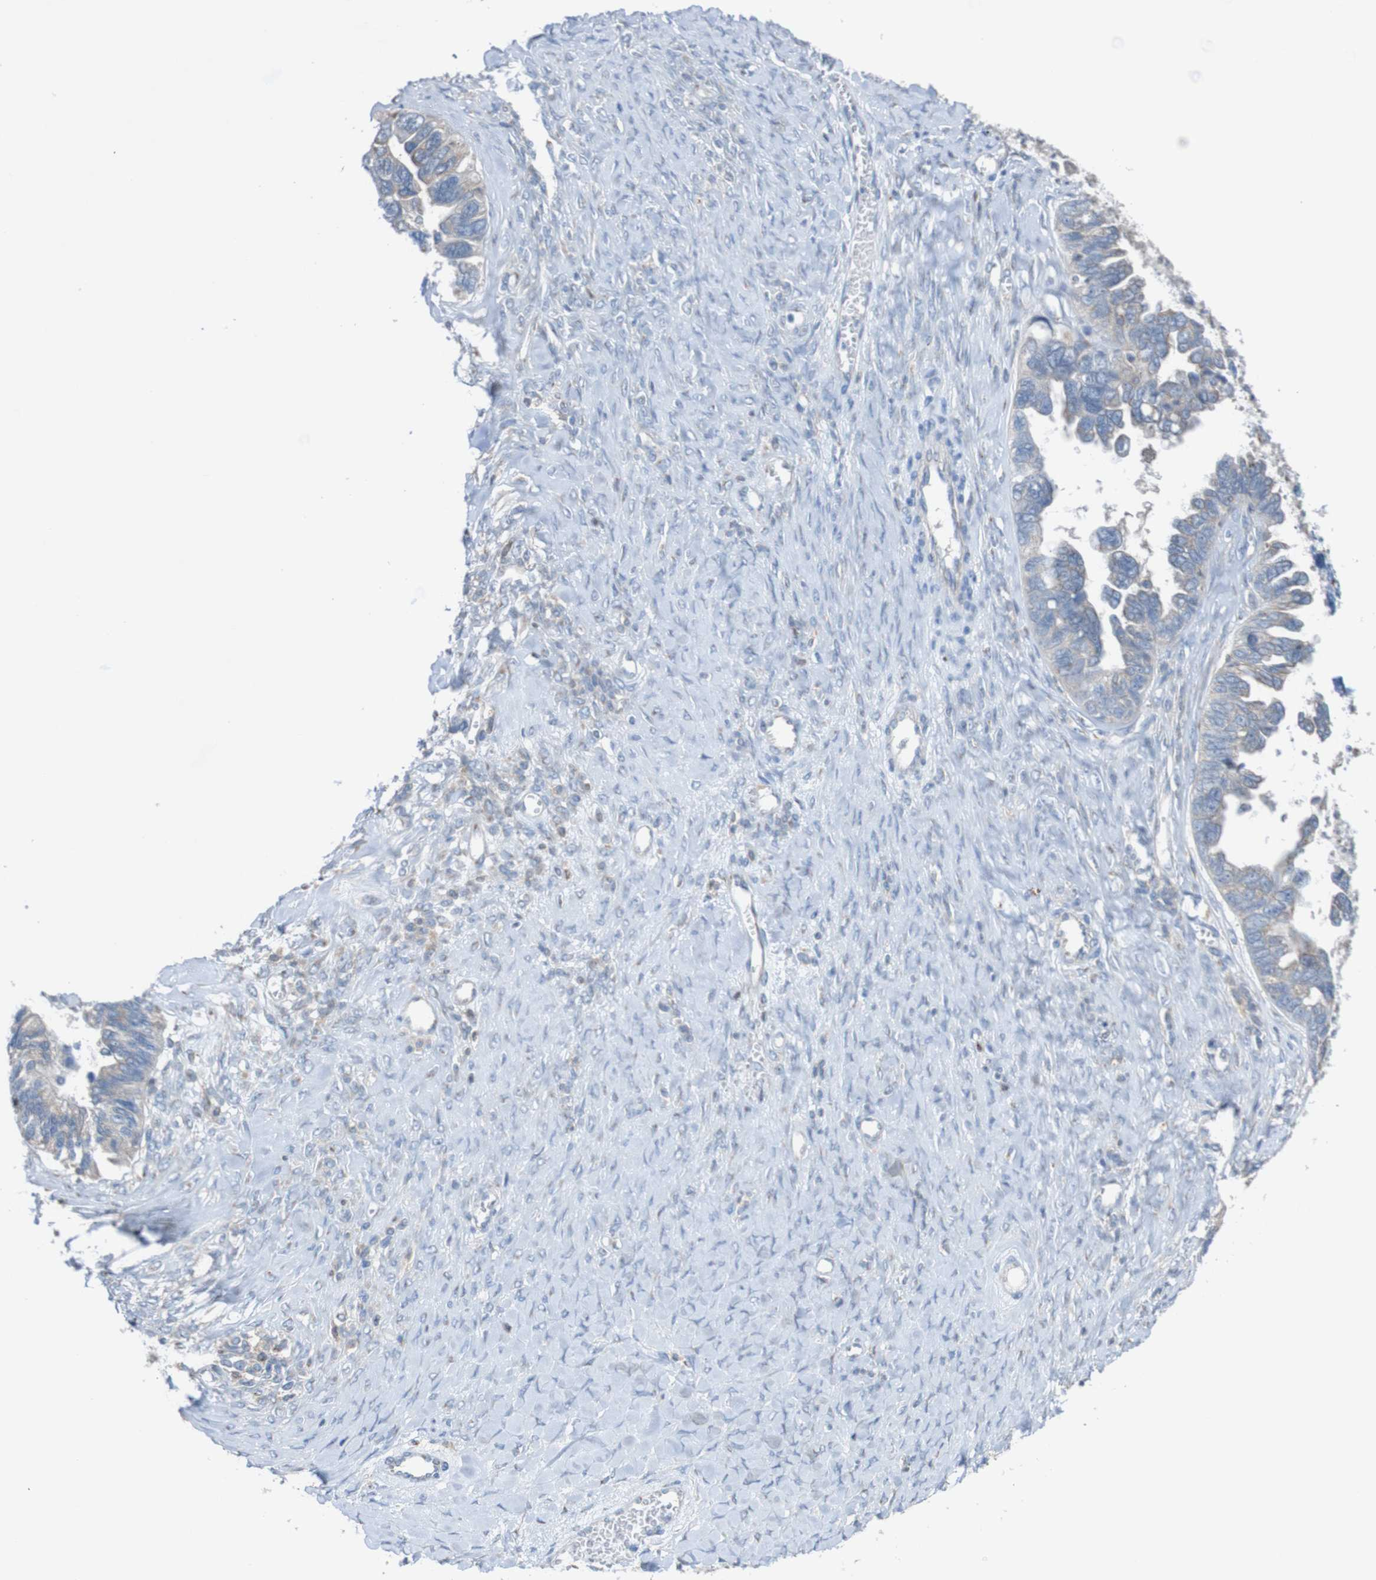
{"staining": {"intensity": "weak", "quantity": "<25%", "location": "cytoplasmic/membranous"}, "tissue": "ovarian cancer", "cell_type": "Tumor cells", "image_type": "cancer", "snomed": [{"axis": "morphology", "description": "Cystadenocarcinoma, serous, NOS"}, {"axis": "topography", "description": "Ovary"}], "caption": "Protein analysis of serous cystadenocarcinoma (ovarian) shows no significant expression in tumor cells.", "gene": "MINAR1", "patient": {"sex": "female", "age": 79}}